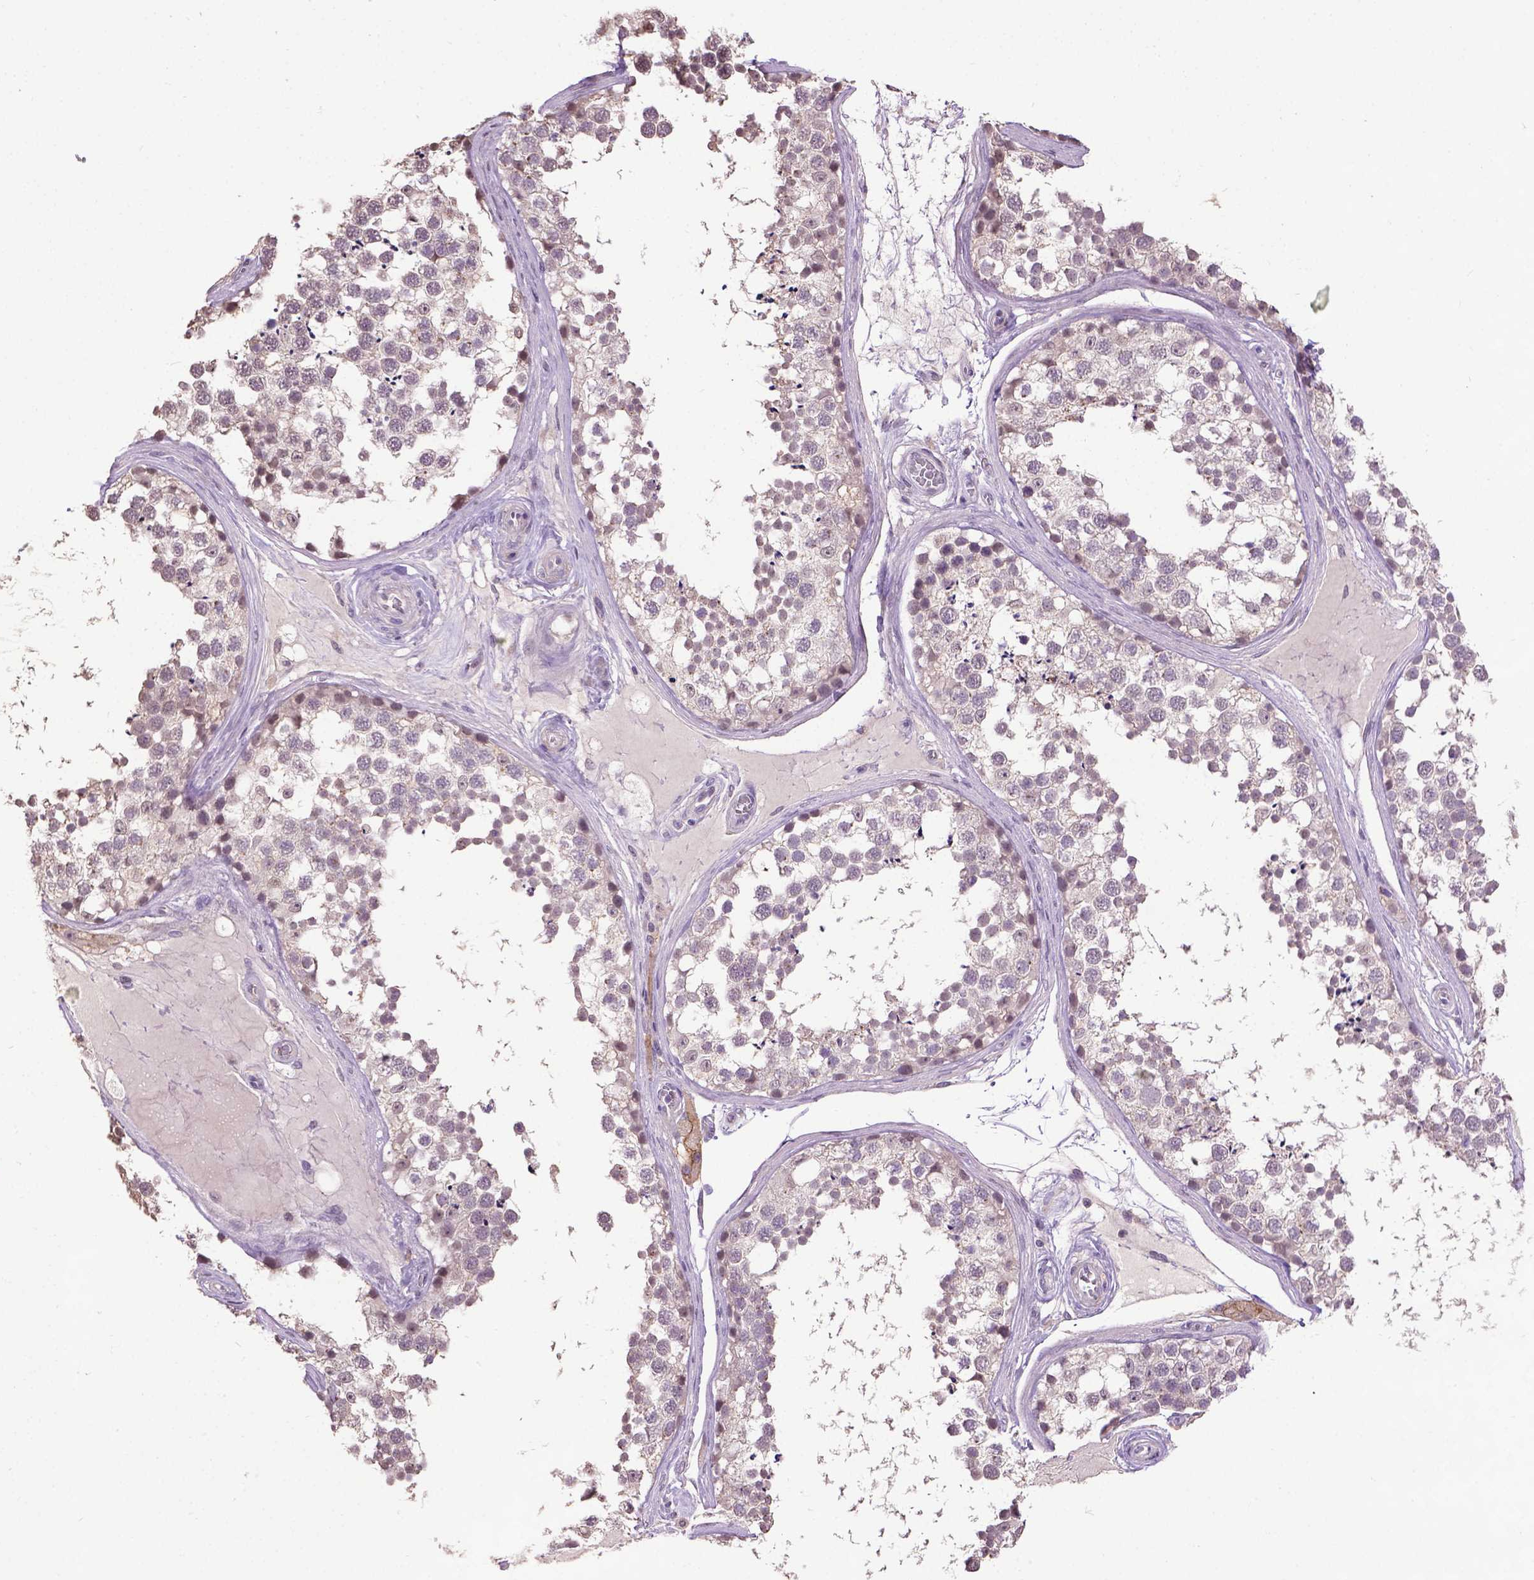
{"staining": {"intensity": "negative", "quantity": "none", "location": "none"}, "tissue": "testis", "cell_type": "Cells in seminiferous ducts", "image_type": "normal", "snomed": [{"axis": "morphology", "description": "Normal tissue, NOS"}, {"axis": "morphology", "description": "Seminoma, NOS"}, {"axis": "topography", "description": "Testis"}], "caption": "Immunohistochemical staining of unremarkable human testis shows no significant expression in cells in seminiferous ducts.", "gene": "CPM", "patient": {"sex": "male", "age": 65}}